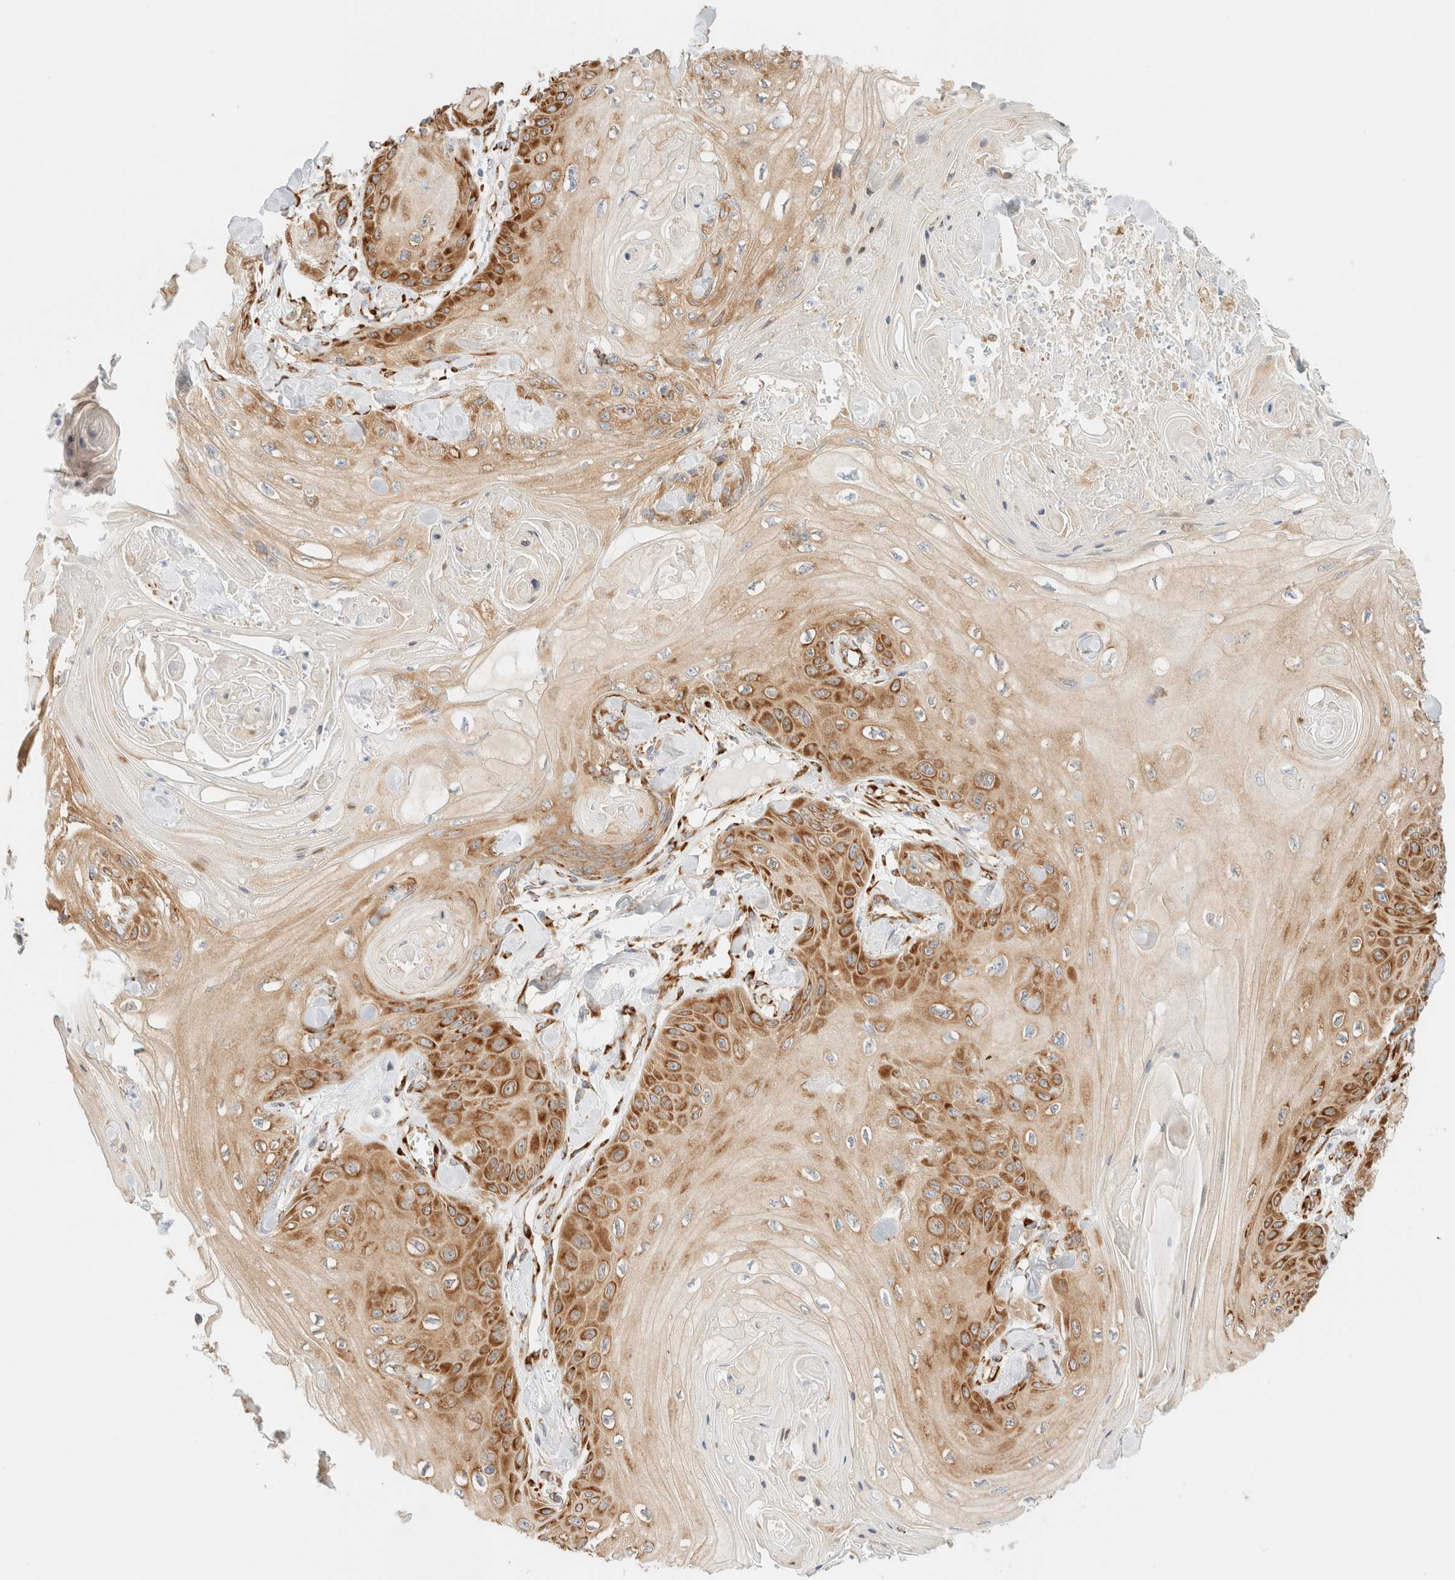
{"staining": {"intensity": "strong", "quantity": ">75%", "location": "cytoplasmic/membranous"}, "tissue": "skin cancer", "cell_type": "Tumor cells", "image_type": "cancer", "snomed": [{"axis": "morphology", "description": "Squamous cell carcinoma, NOS"}, {"axis": "topography", "description": "Skin"}], "caption": "Immunohistochemical staining of human skin cancer (squamous cell carcinoma) shows high levels of strong cytoplasmic/membranous expression in approximately >75% of tumor cells.", "gene": "ZC2HC1A", "patient": {"sex": "male", "age": 74}}